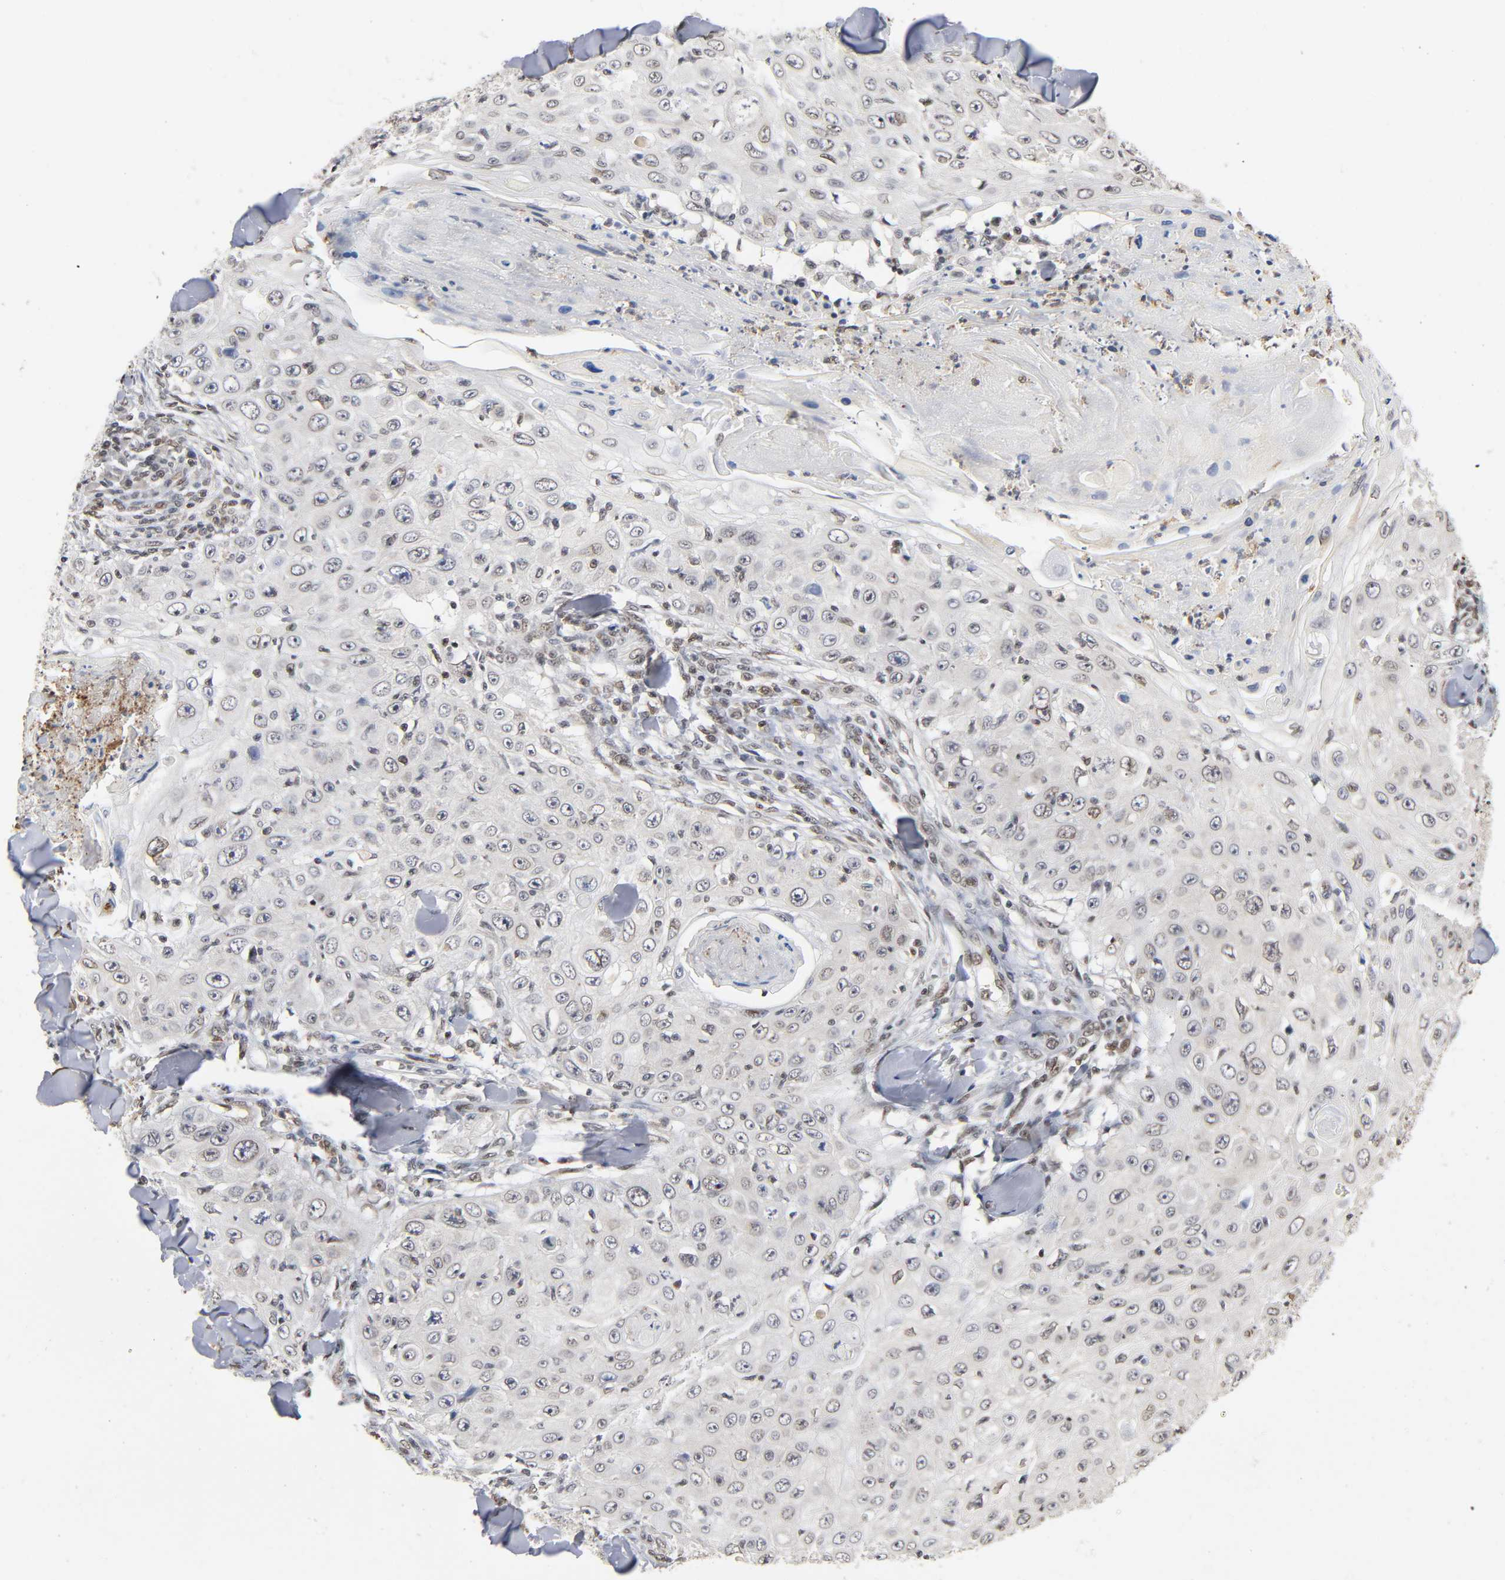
{"staining": {"intensity": "weak", "quantity": "<25%", "location": "nuclear"}, "tissue": "skin cancer", "cell_type": "Tumor cells", "image_type": "cancer", "snomed": [{"axis": "morphology", "description": "Squamous cell carcinoma, NOS"}, {"axis": "topography", "description": "Skin"}], "caption": "This is a histopathology image of IHC staining of skin cancer (squamous cell carcinoma), which shows no expression in tumor cells. (DAB IHC with hematoxylin counter stain).", "gene": "SUMO1", "patient": {"sex": "male", "age": 86}}